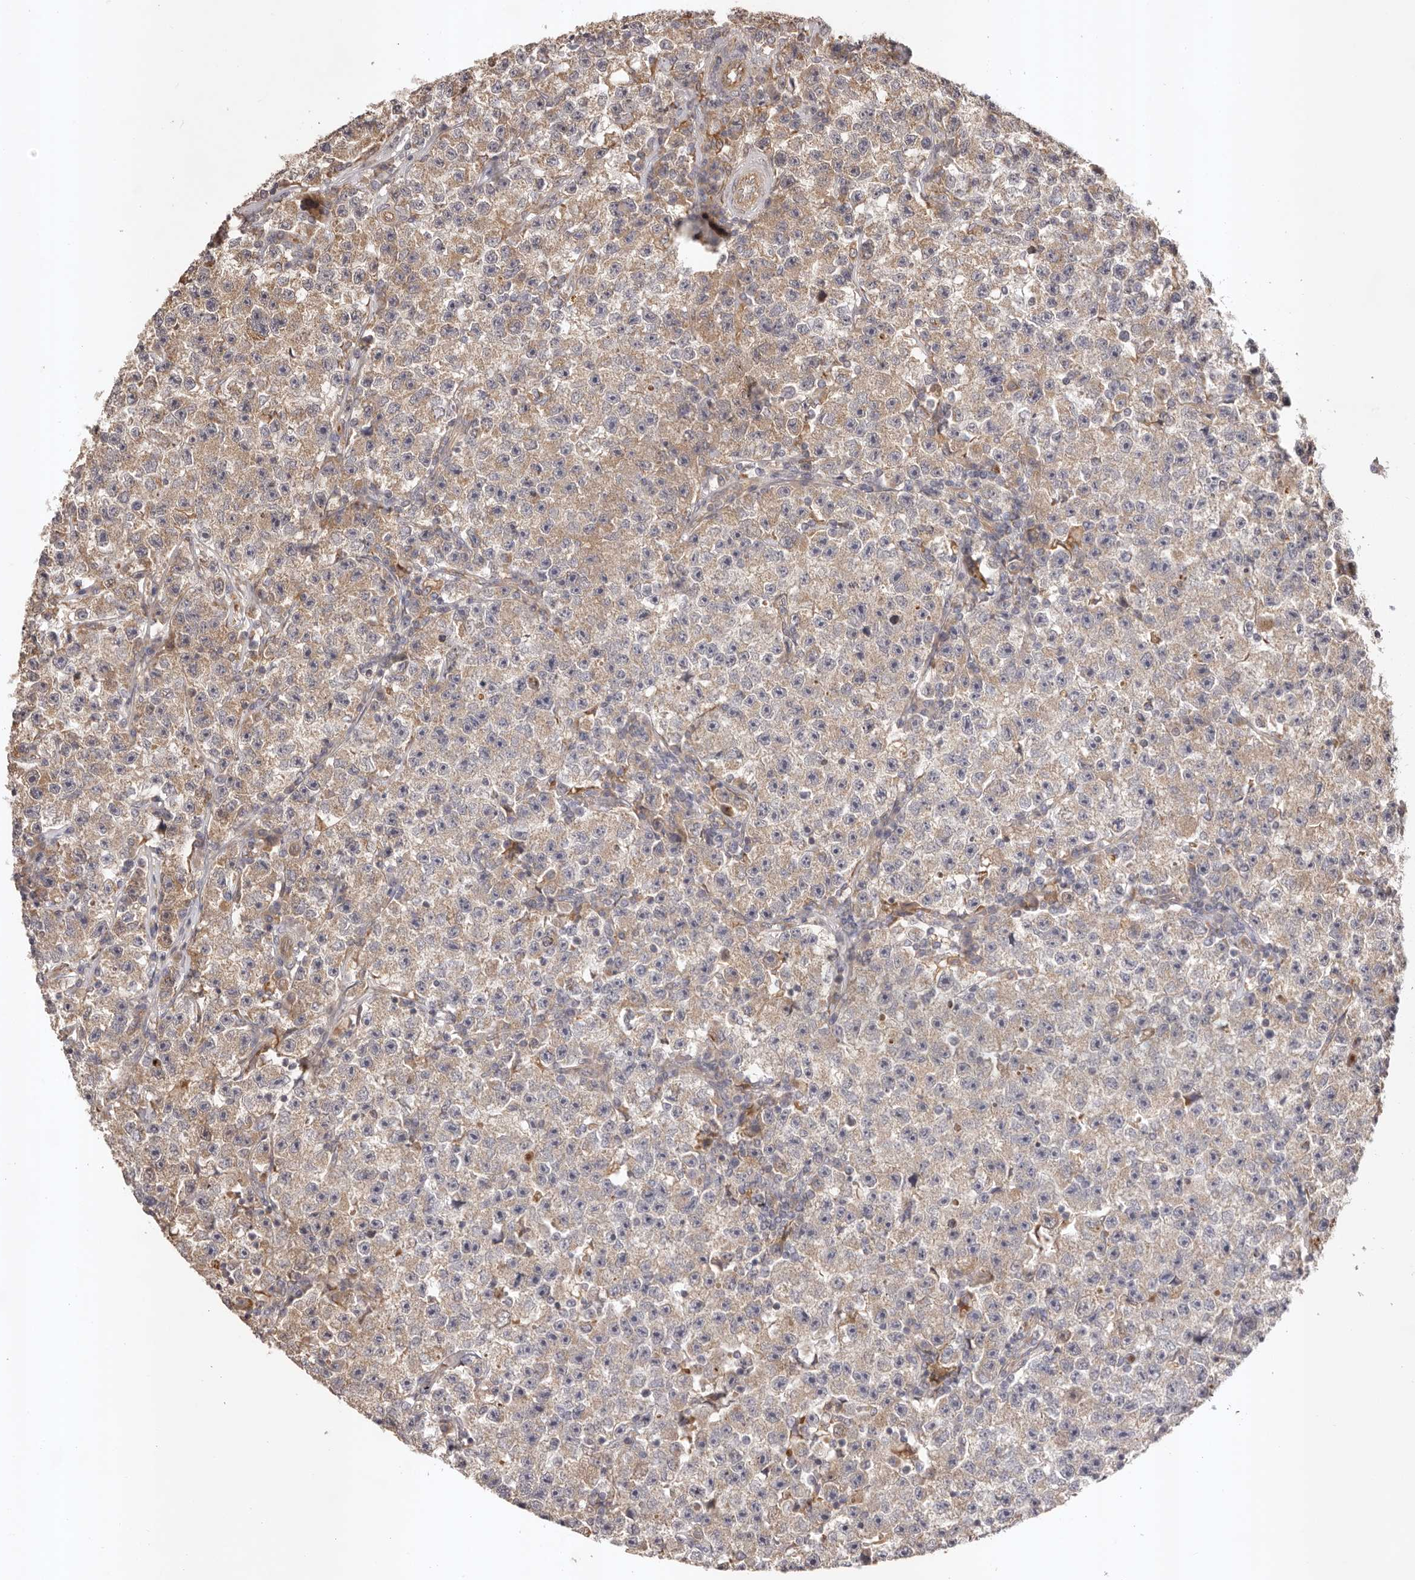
{"staining": {"intensity": "weak", "quantity": ">75%", "location": "cytoplasmic/membranous"}, "tissue": "testis cancer", "cell_type": "Tumor cells", "image_type": "cancer", "snomed": [{"axis": "morphology", "description": "Seminoma, NOS"}, {"axis": "topography", "description": "Testis"}], "caption": "Immunohistochemical staining of seminoma (testis) exhibits low levels of weak cytoplasmic/membranous positivity in approximately >75% of tumor cells.", "gene": "UBR2", "patient": {"sex": "male", "age": 22}}